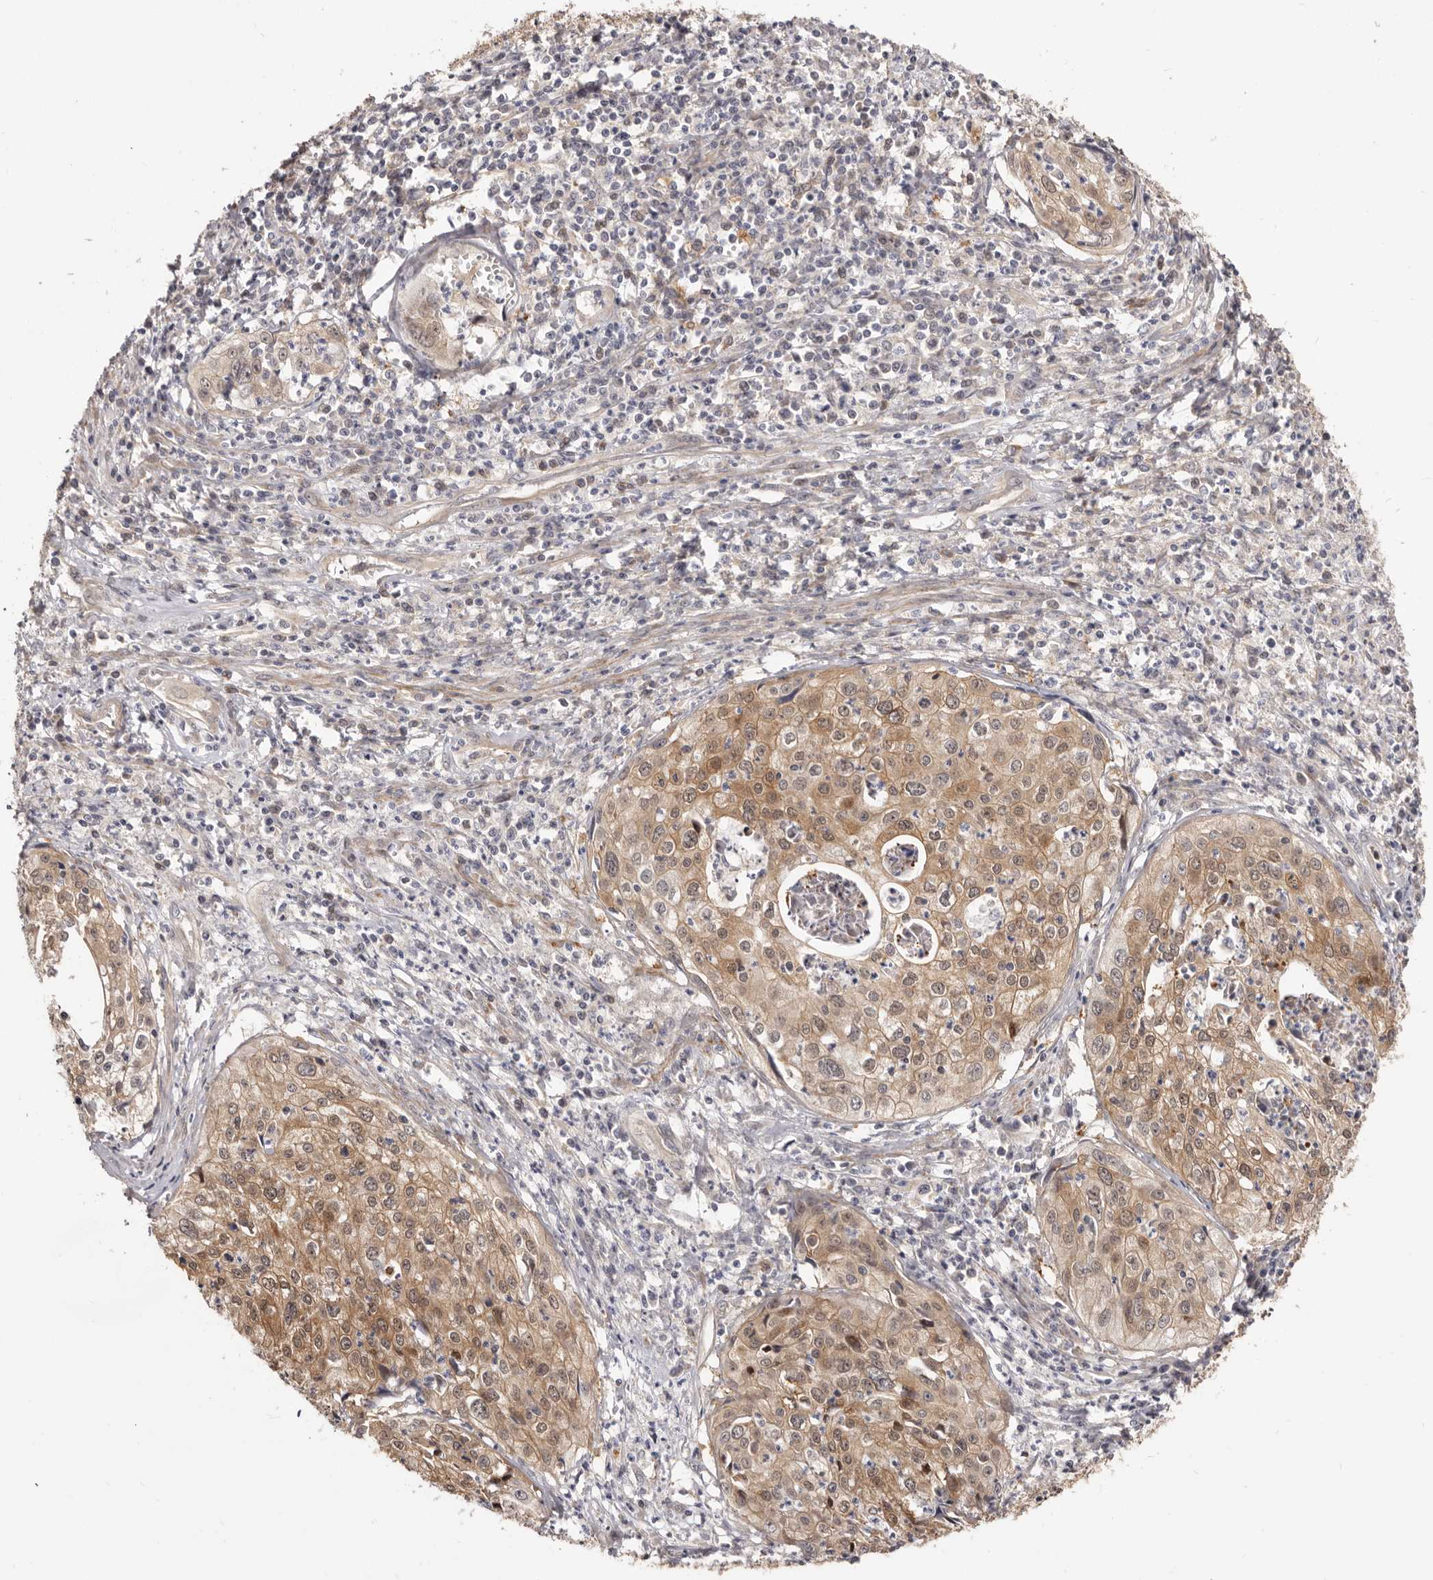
{"staining": {"intensity": "moderate", "quantity": ">75%", "location": "cytoplasmic/membranous,nuclear"}, "tissue": "cervical cancer", "cell_type": "Tumor cells", "image_type": "cancer", "snomed": [{"axis": "morphology", "description": "Squamous cell carcinoma, NOS"}, {"axis": "topography", "description": "Cervix"}], "caption": "Cervical squamous cell carcinoma stained with DAB IHC reveals medium levels of moderate cytoplasmic/membranous and nuclear positivity in about >75% of tumor cells. (brown staining indicates protein expression, while blue staining denotes nuclei).", "gene": "GPATCH4", "patient": {"sex": "female", "age": 31}}